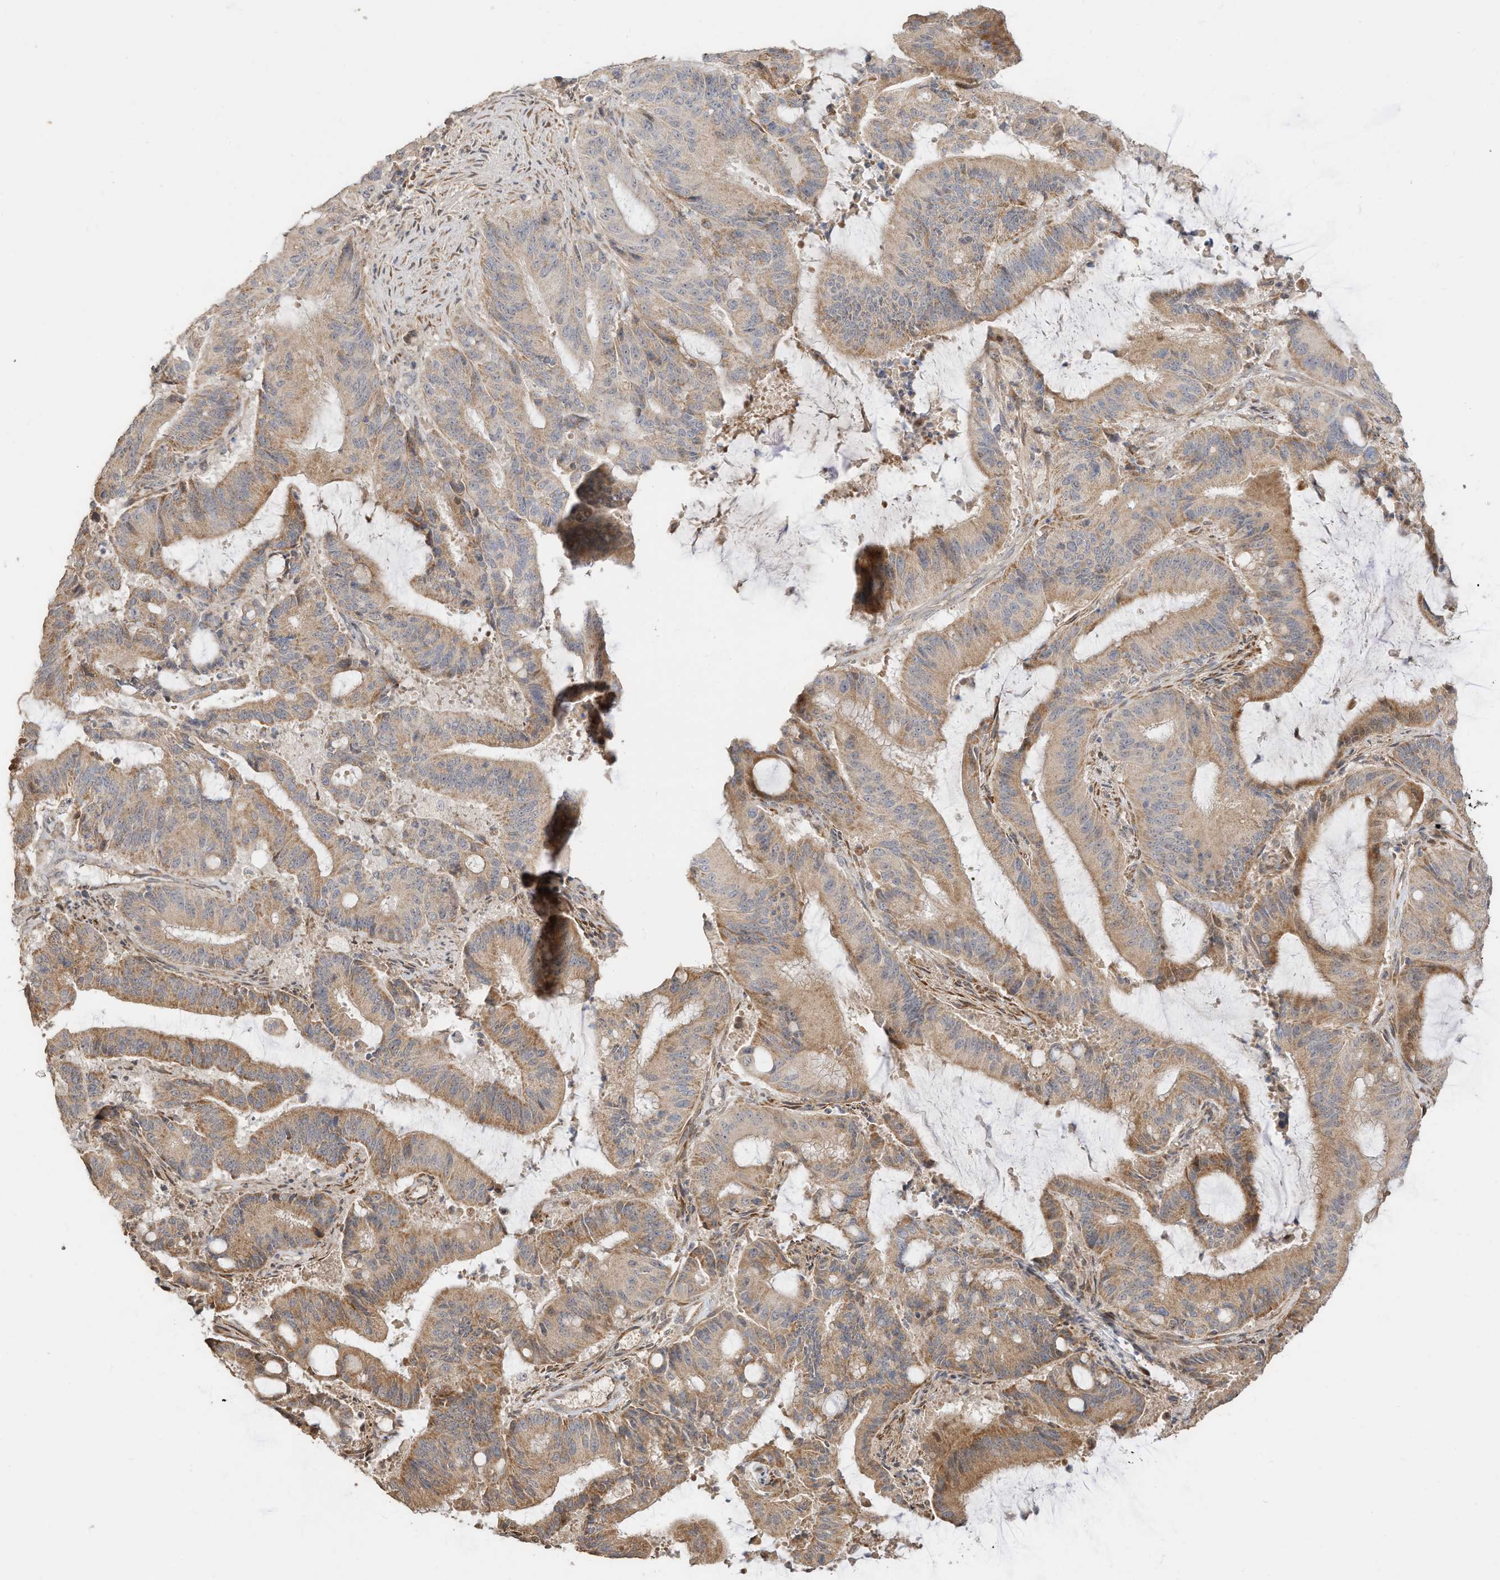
{"staining": {"intensity": "moderate", "quantity": "25%-75%", "location": "cytoplasmic/membranous"}, "tissue": "liver cancer", "cell_type": "Tumor cells", "image_type": "cancer", "snomed": [{"axis": "morphology", "description": "Normal tissue, NOS"}, {"axis": "morphology", "description": "Cholangiocarcinoma"}, {"axis": "topography", "description": "Liver"}, {"axis": "topography", "description": "Peripheral nerve tissue"}], "caption": "There is medium levels of moderate cytoplasmic/membranous positivity in tumor cells of liver cancer, as demonstrated by immunohistochemical staining (brown color).", "gene": "CAGE1", "patient": {"sex": "female", "age": 73}}